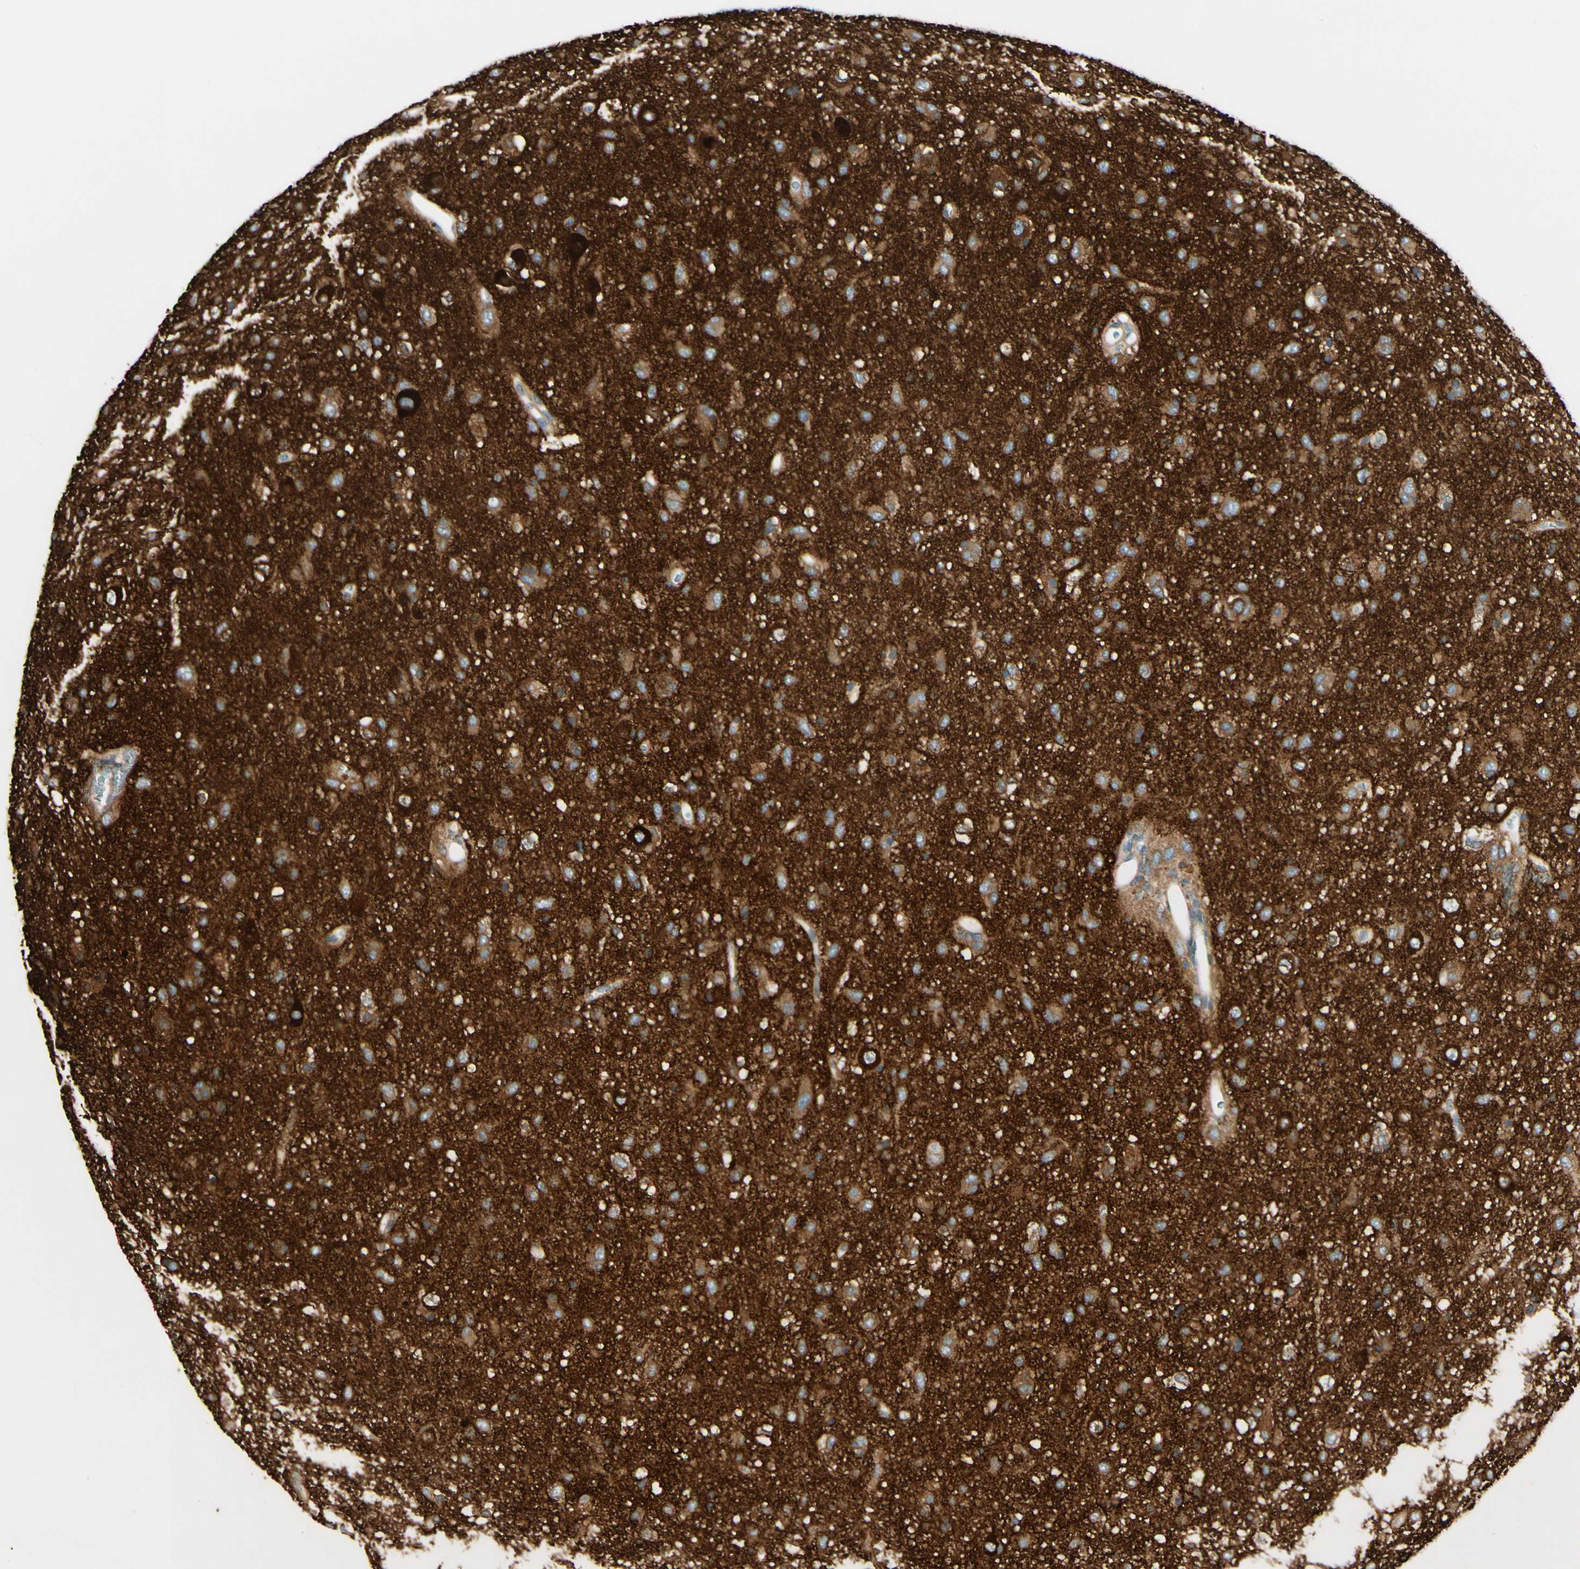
{"staining": {"intensity": "moderate", "quantity": ">75%", "location": "cytoplasmic/membranous"}, "tissue": "glioma", "cell_type": "Tumor cells", "image_type": "cancer", "snomed": [{"axis": "morphology", "description": "Glioma, malignant, Low grade"}, {"axis": "topography", "description": "Brain"}], "caption": "This is an image of immunohistochemistry (IHC) staining of malignant glioma (low-grade), which shows moderate expression in the cytoplasmic/membranous of tumor cells.", "gene": "AMPH", "patient": {"sex": "male", "age": 77}}